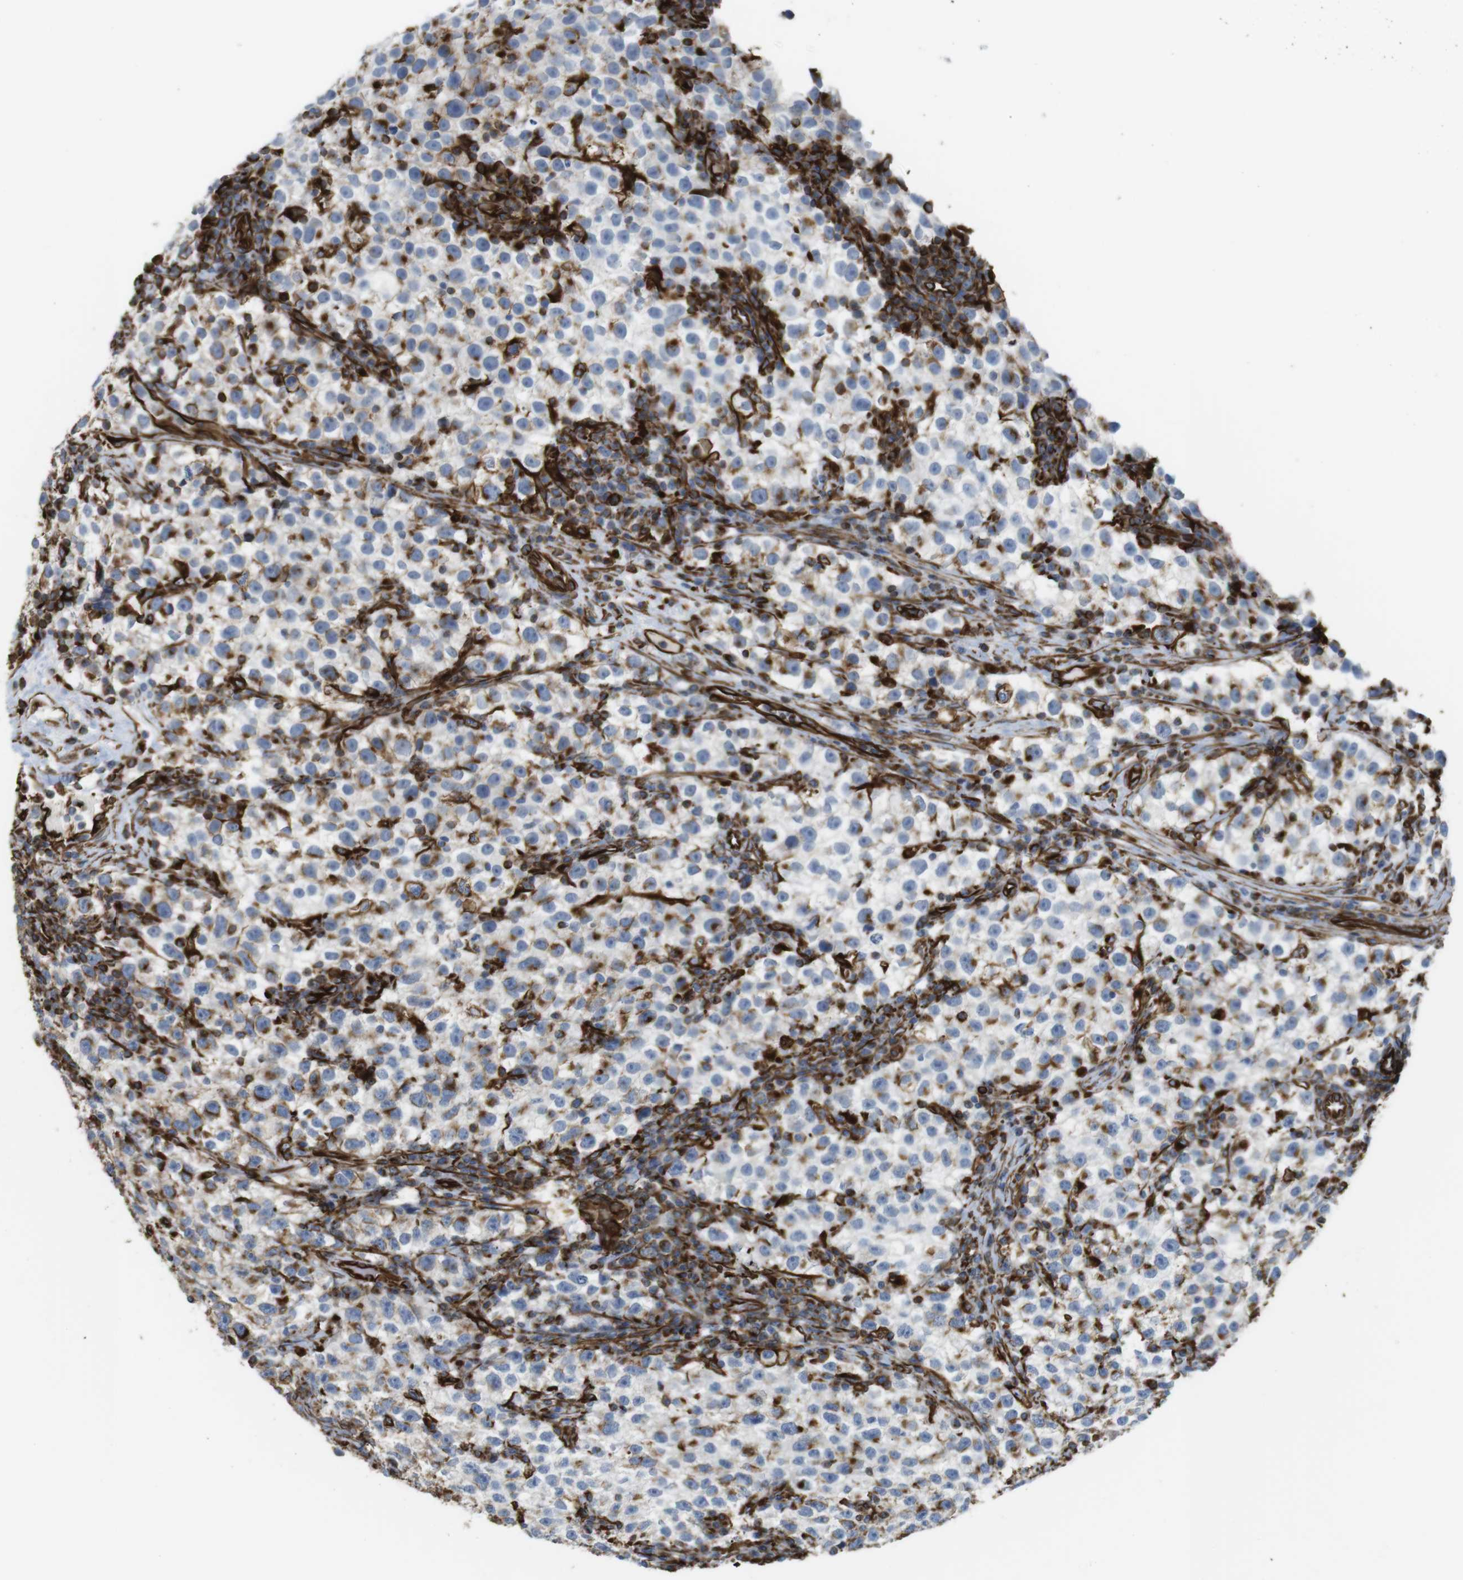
{"staining": {"intensity": "negative", "quantity": "none", "location": "none"}, "tissue": "testis cancer", "cell_type": "Tumor cells", "image_type": "cancer", "snomed": [{"axis": "morphology", "description": "Seminoma, NOS"}, {"axis": "topography", "description": "Testis"}], "caption": "This is an IHC photomicrograph of testis cancer (seminoma). There is no expression in tumor cells.", "gene": "RALGPS1", "patient": {"sex": "male", "age": 22}}